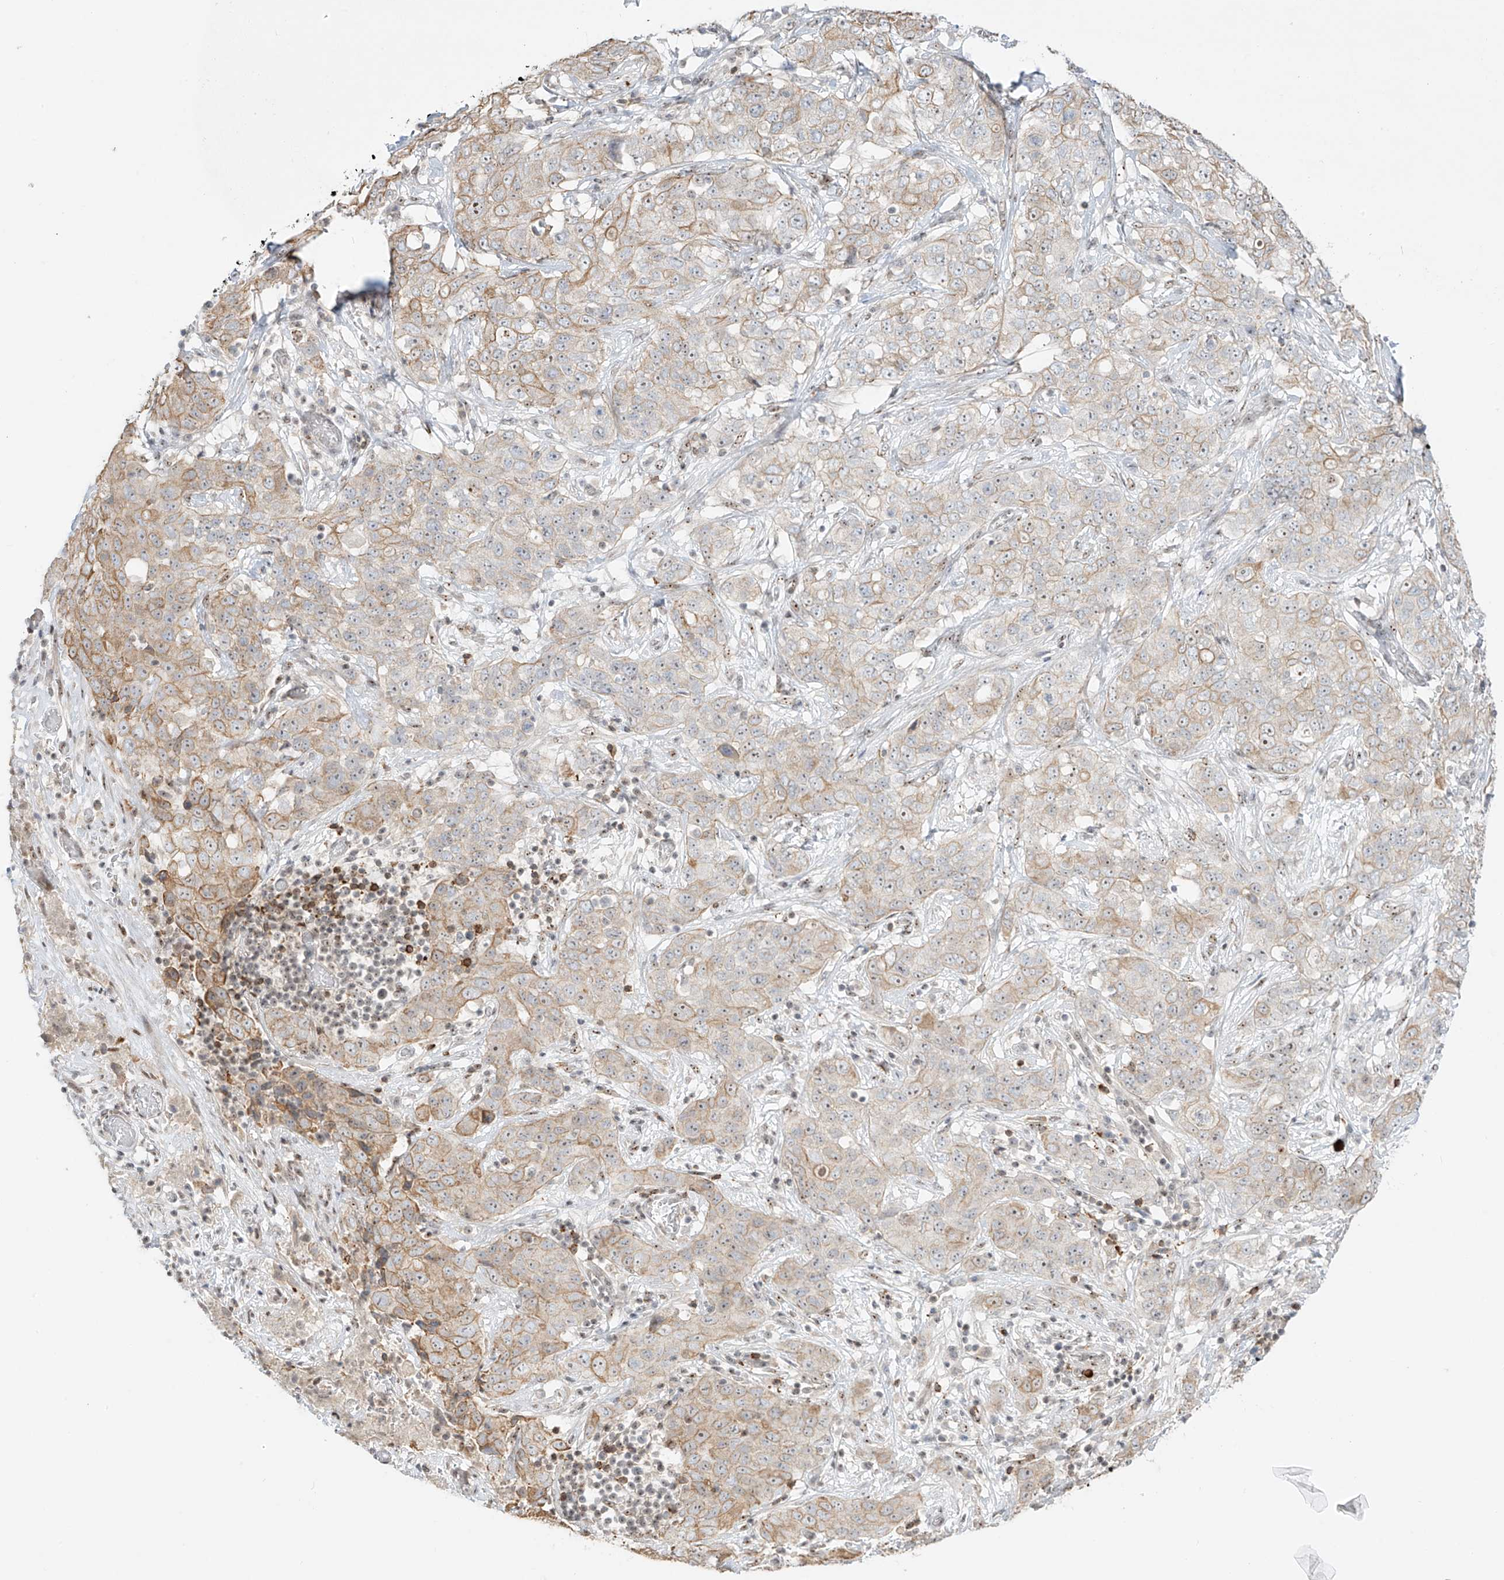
{"staining": {"intensity": "moderate", "quantity": "25%-75%", "location": "cytoplasmic/membranous"}, "tissue": "stomach cancer", "cell_type": "Tumor cells", "image_type": "cancer", "snomed": [{"axis": "morphology", "description": "Normal tissue, NOS"}, {"axis": "morphology", "description": "Adenocarcinoma, NOS"}, {"axis": "topography", "description": "Lymph node"}, {"axis": "topography", "description": "Stomach"}], "caption": "Stomach cancer tissue shows moderate cytoplasmic/membranous staining in approximately 25%-75% of tumor cells", "gene": "ZNF512", "patient": {"sex": "male", "age": 48}}